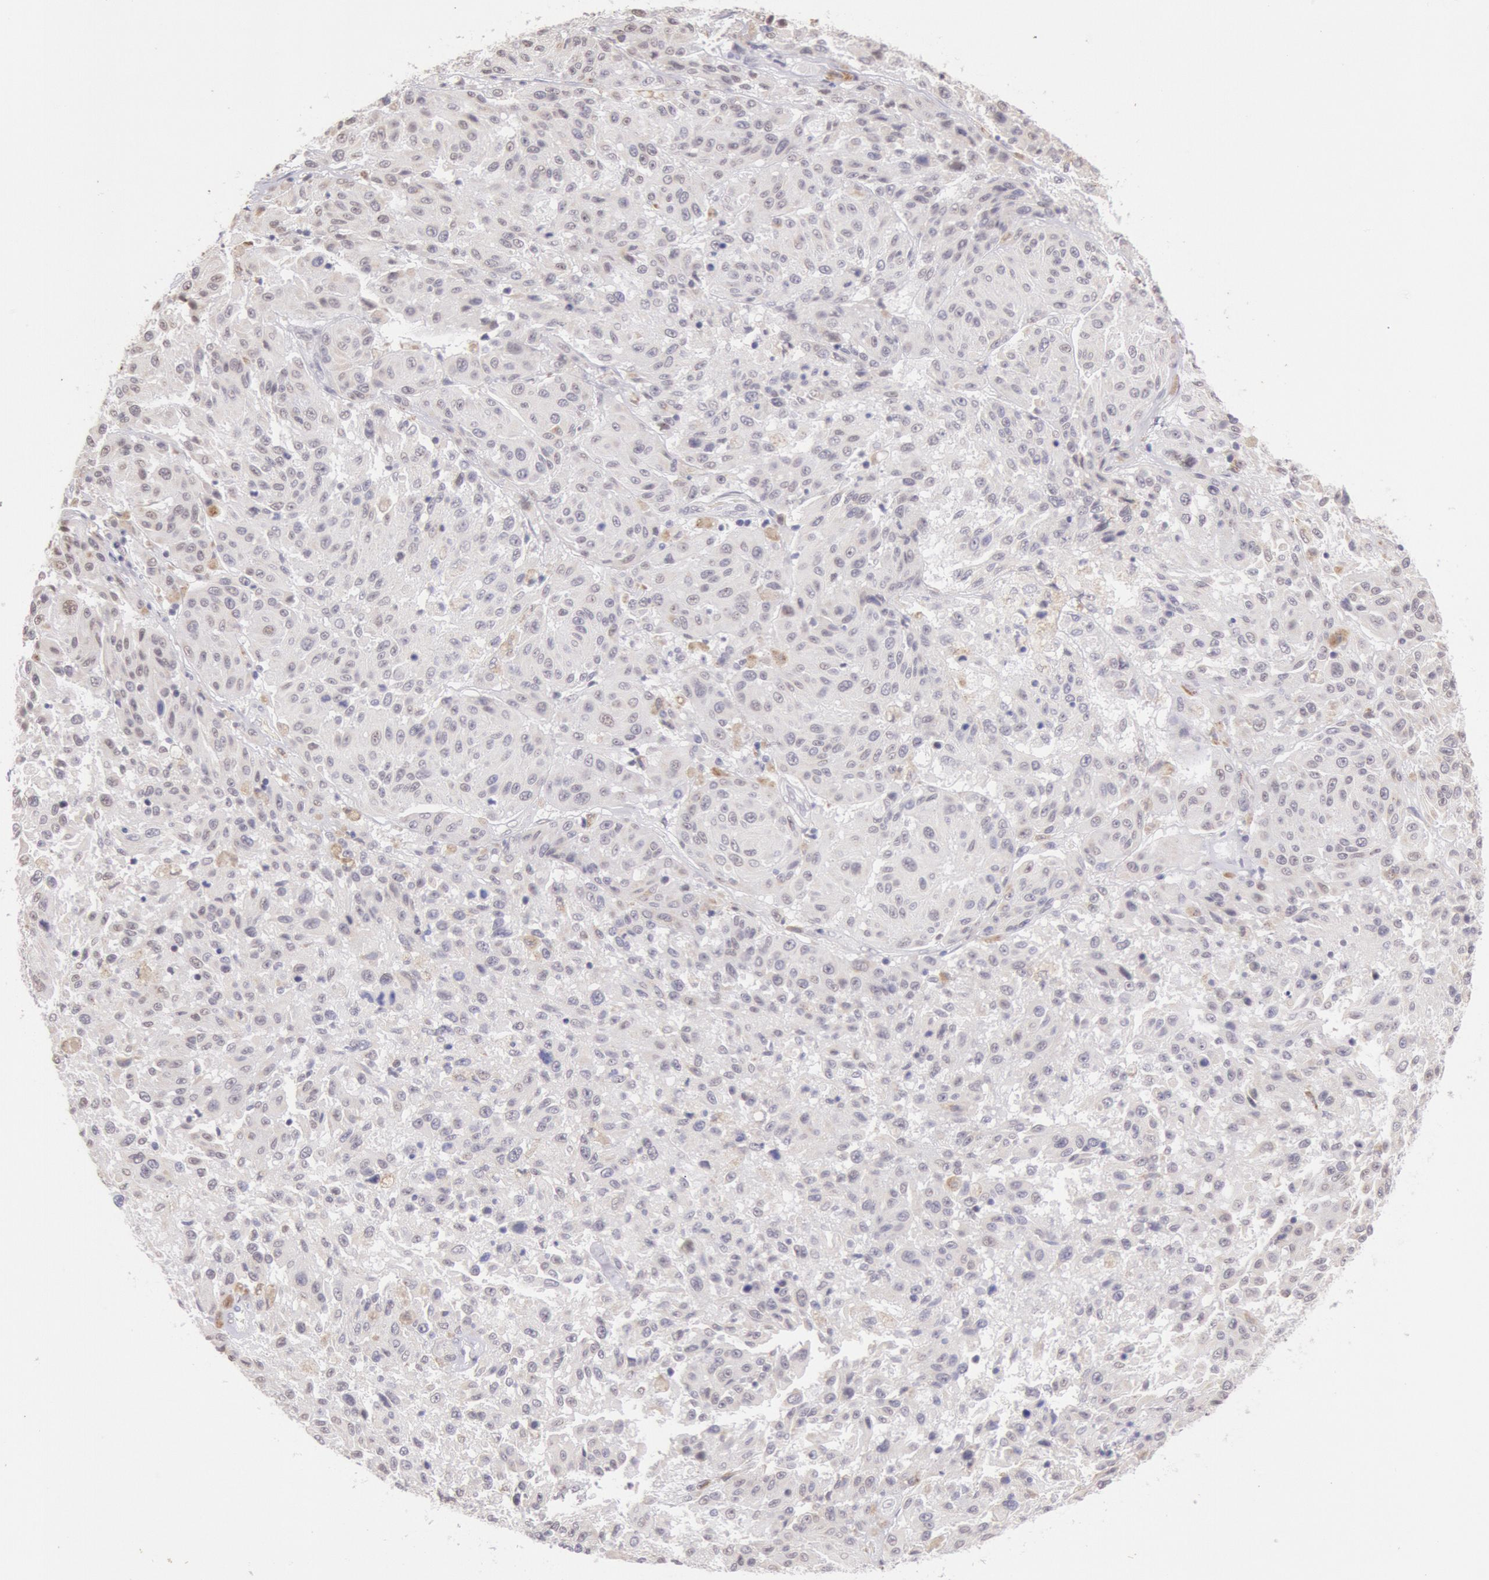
{"staining": {"intensity": "weak", "quantity": "25%-75%", "location": "cytoplasmic/membranous"}, "tissue": "melanoma", "cell_type": "Tumor cells", "image_type": "cancer", "snomed": [{"axis": "morphology", "description": "Malignant melanoma, NOS"}, {"axis": "topography", "description": "Skin"}], "caption": "IHC histopathology image of neoplastic tissue: human malignant melanoma stained using immunohistochemistry (IHC) shows low levels of weak protein expression localized specifically in the cytoplasmic/membranous of tumor cells, appearing as a cytoplasmic/membranous brown color.", "gene": "FRMD6", "patient": {"sex": "female", "age": 77}}